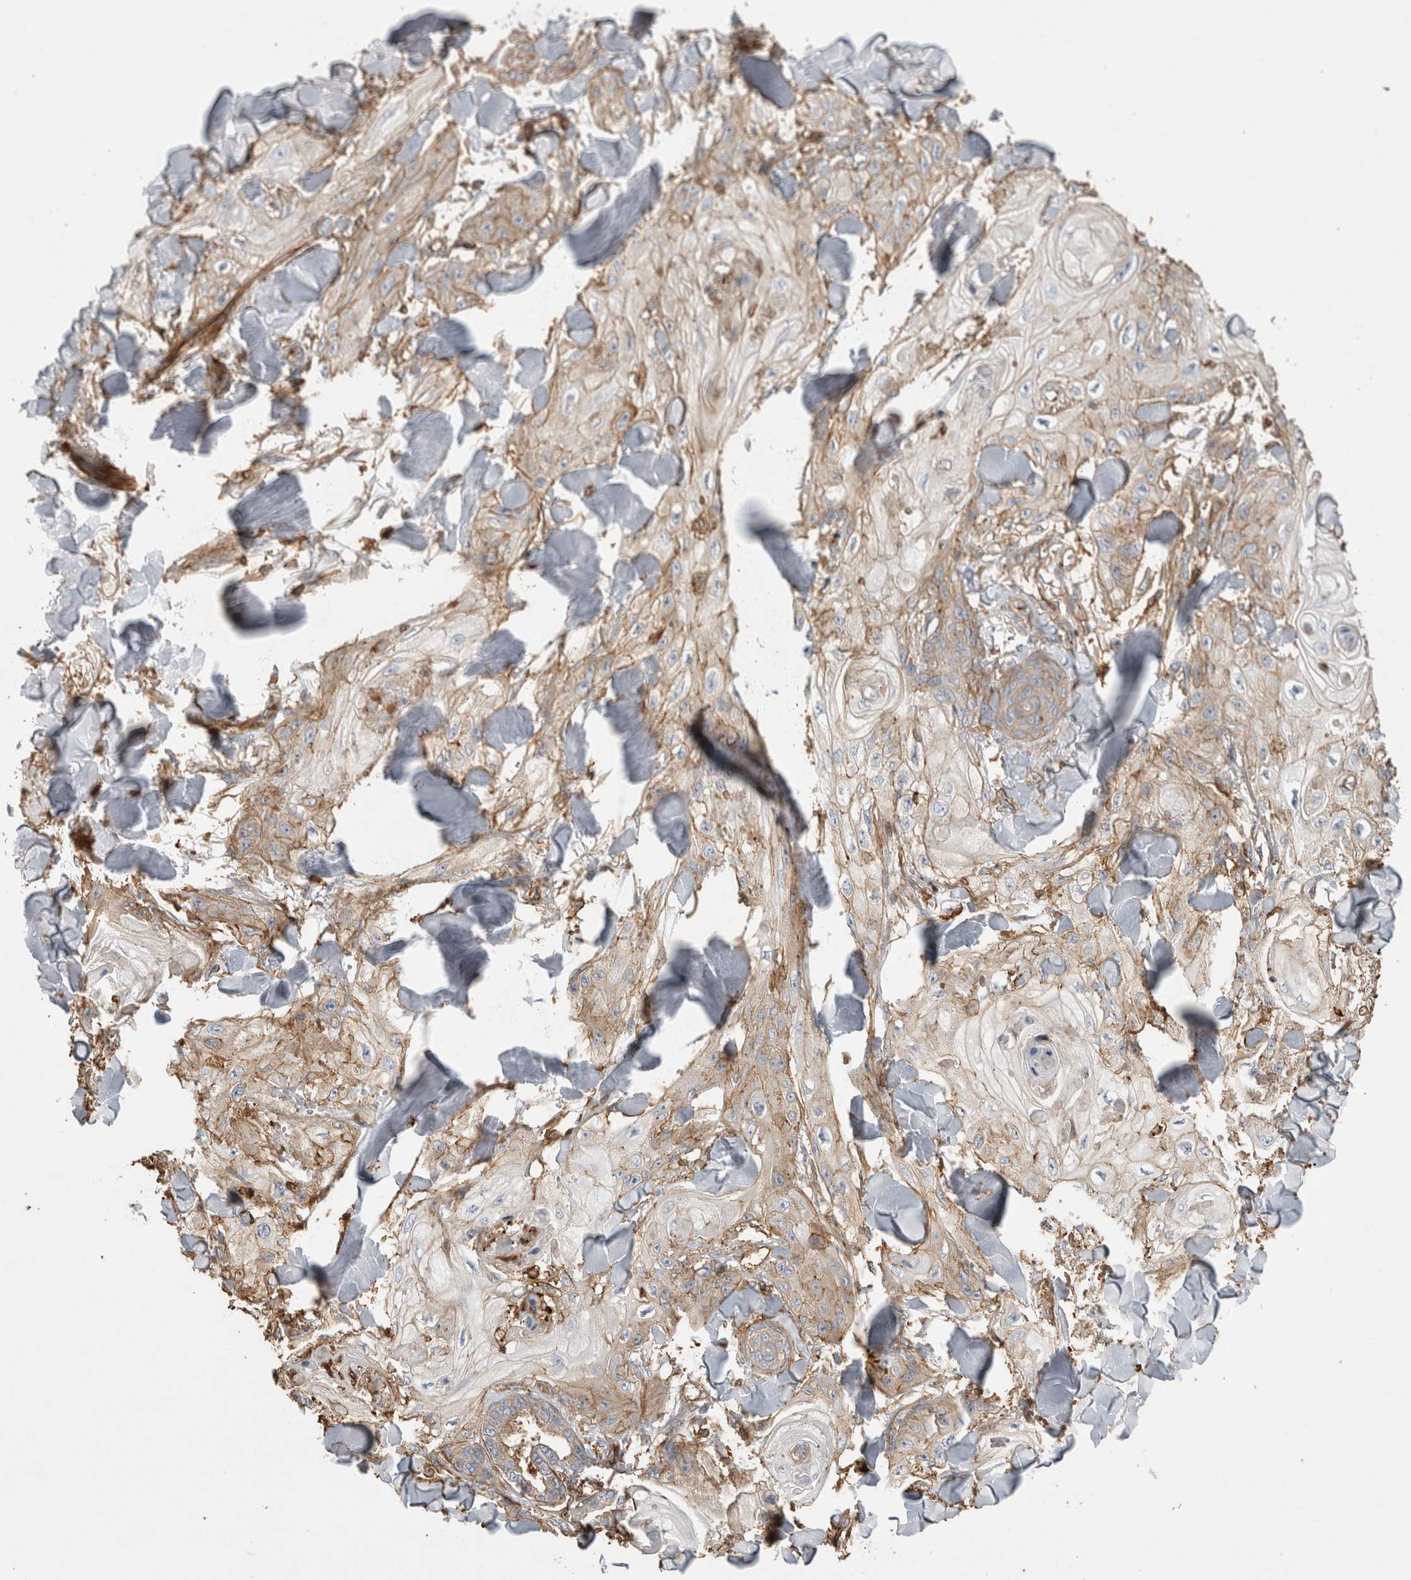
{"staining": {"intensity": "moderate", "quantity": "<25%", "location": "cytoplasmic/membranous"}, "tissue": "skin cancer", "cell_type": "Tumor cells", "image_type": "cancer", "snomed": [{"axis": "morphology", "description": "Squamous cell carcinoma, NOS"}, {"axis": "topography", "description": "Skin"}], "caption": "Squamous cell carcinoma (skin) stained with immunohistochemistry (IHC) exhibits moderate cytoplasmic/membranous positivity in about <25% of tumor cells. (DAB (3,3'-diaminobenzidine) IHC with brightfield microscopy, high magnification).", "gene": "GPER1", "patient": {"sex": "male", "age": 74}}